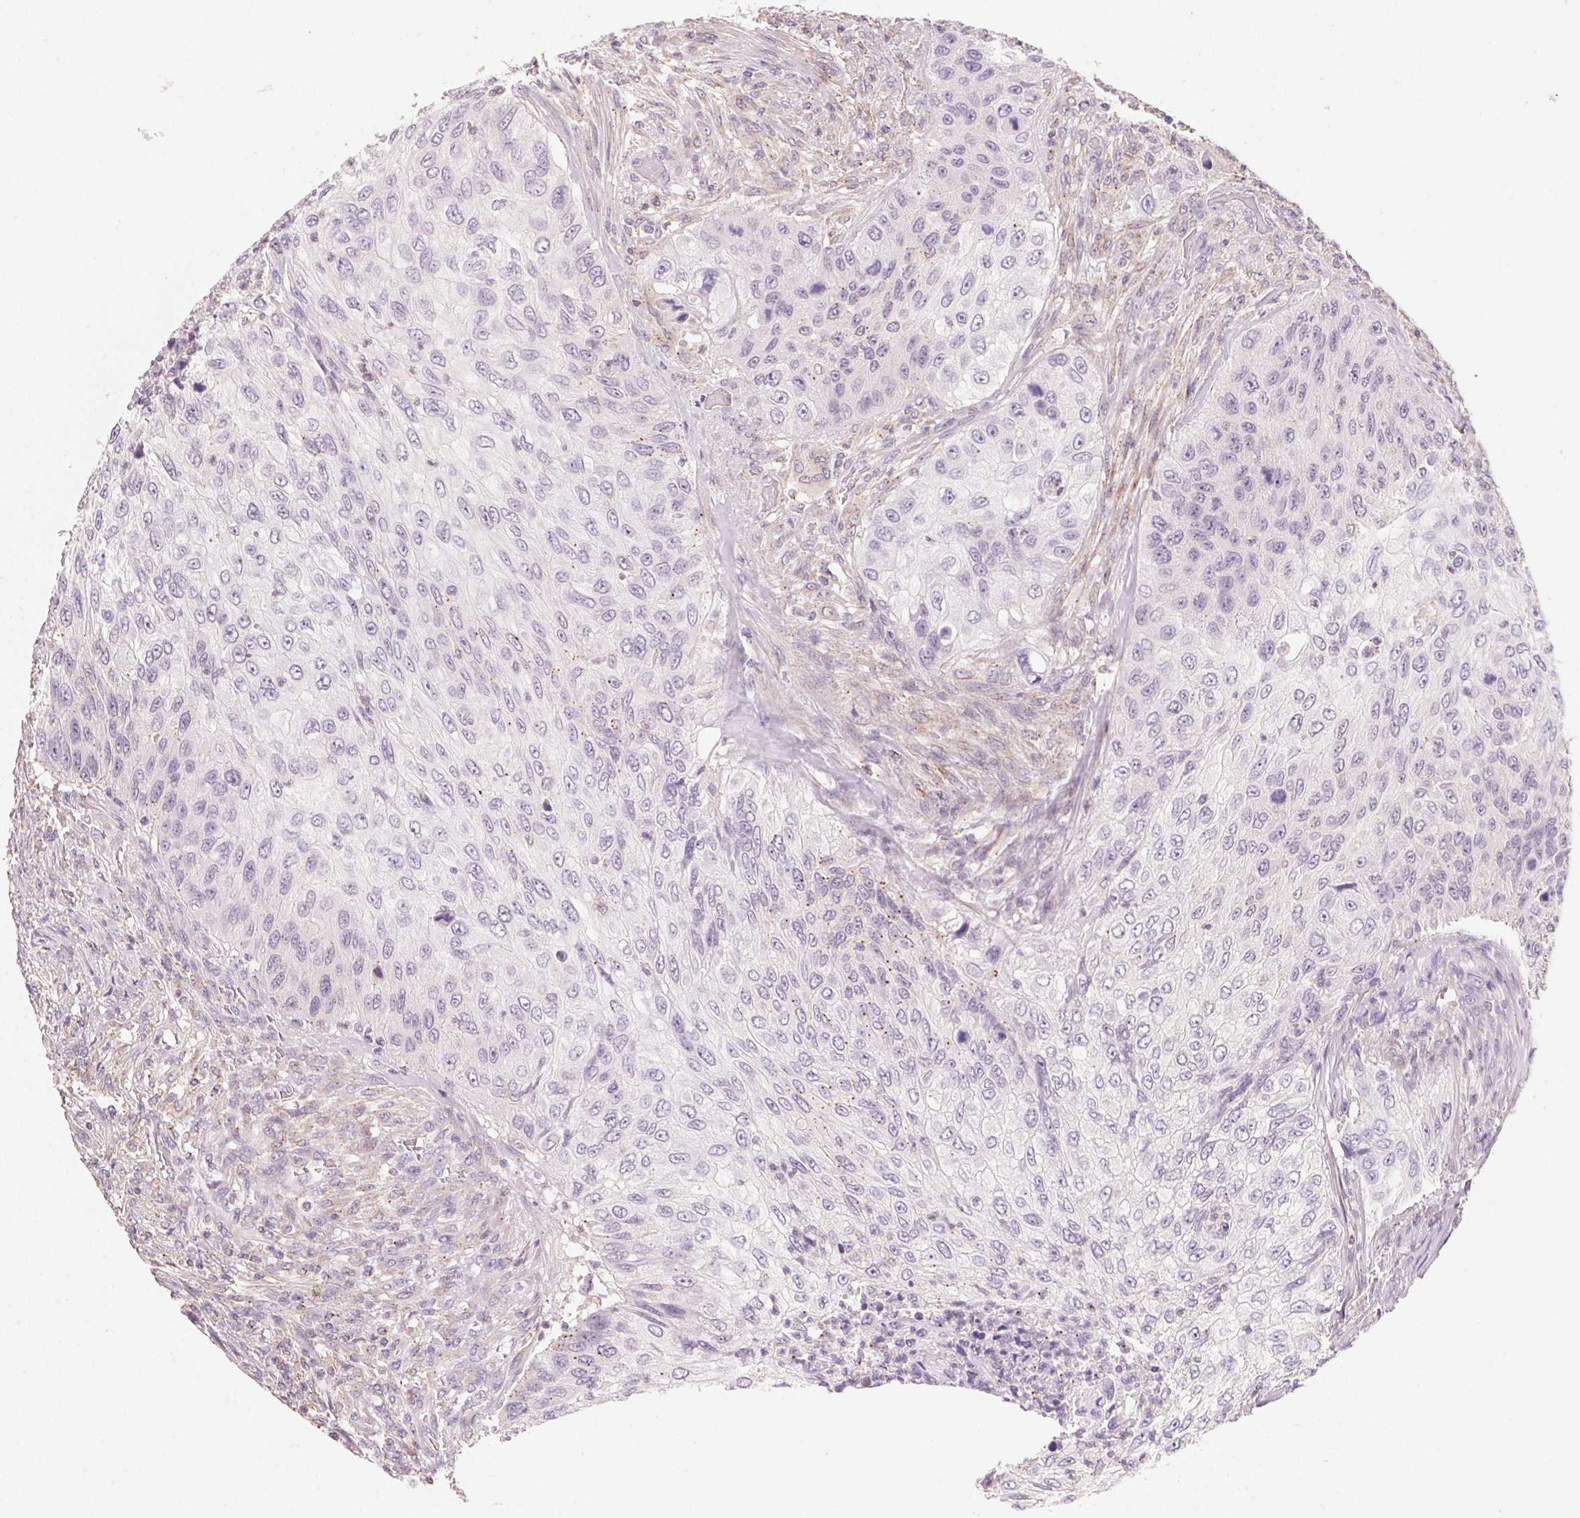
{"staining": {"intensity": "weak", "quantity": "<25%", "location": "cytoplasmic/membranous"}, "tissue": "urothelial cancer", "cell_type": "Tumor cells", "image_type": "cancer", "snomed": [{"axis": "morphology", "description": "Urothelial carcinoma, High grade"}, {"axis": "topography", "description": "Urinary bladder"}], "caption": "Tumor cells are negative for brown protein staining in urothelial cancer. The staining was performed using DAB to visualize the protein expression in brown, while the nuclei were stained in blue with hematoxylin (Magnification: 20x).", "gene": "HOXB13", "patient": {"sex": "female", "age": 60}}